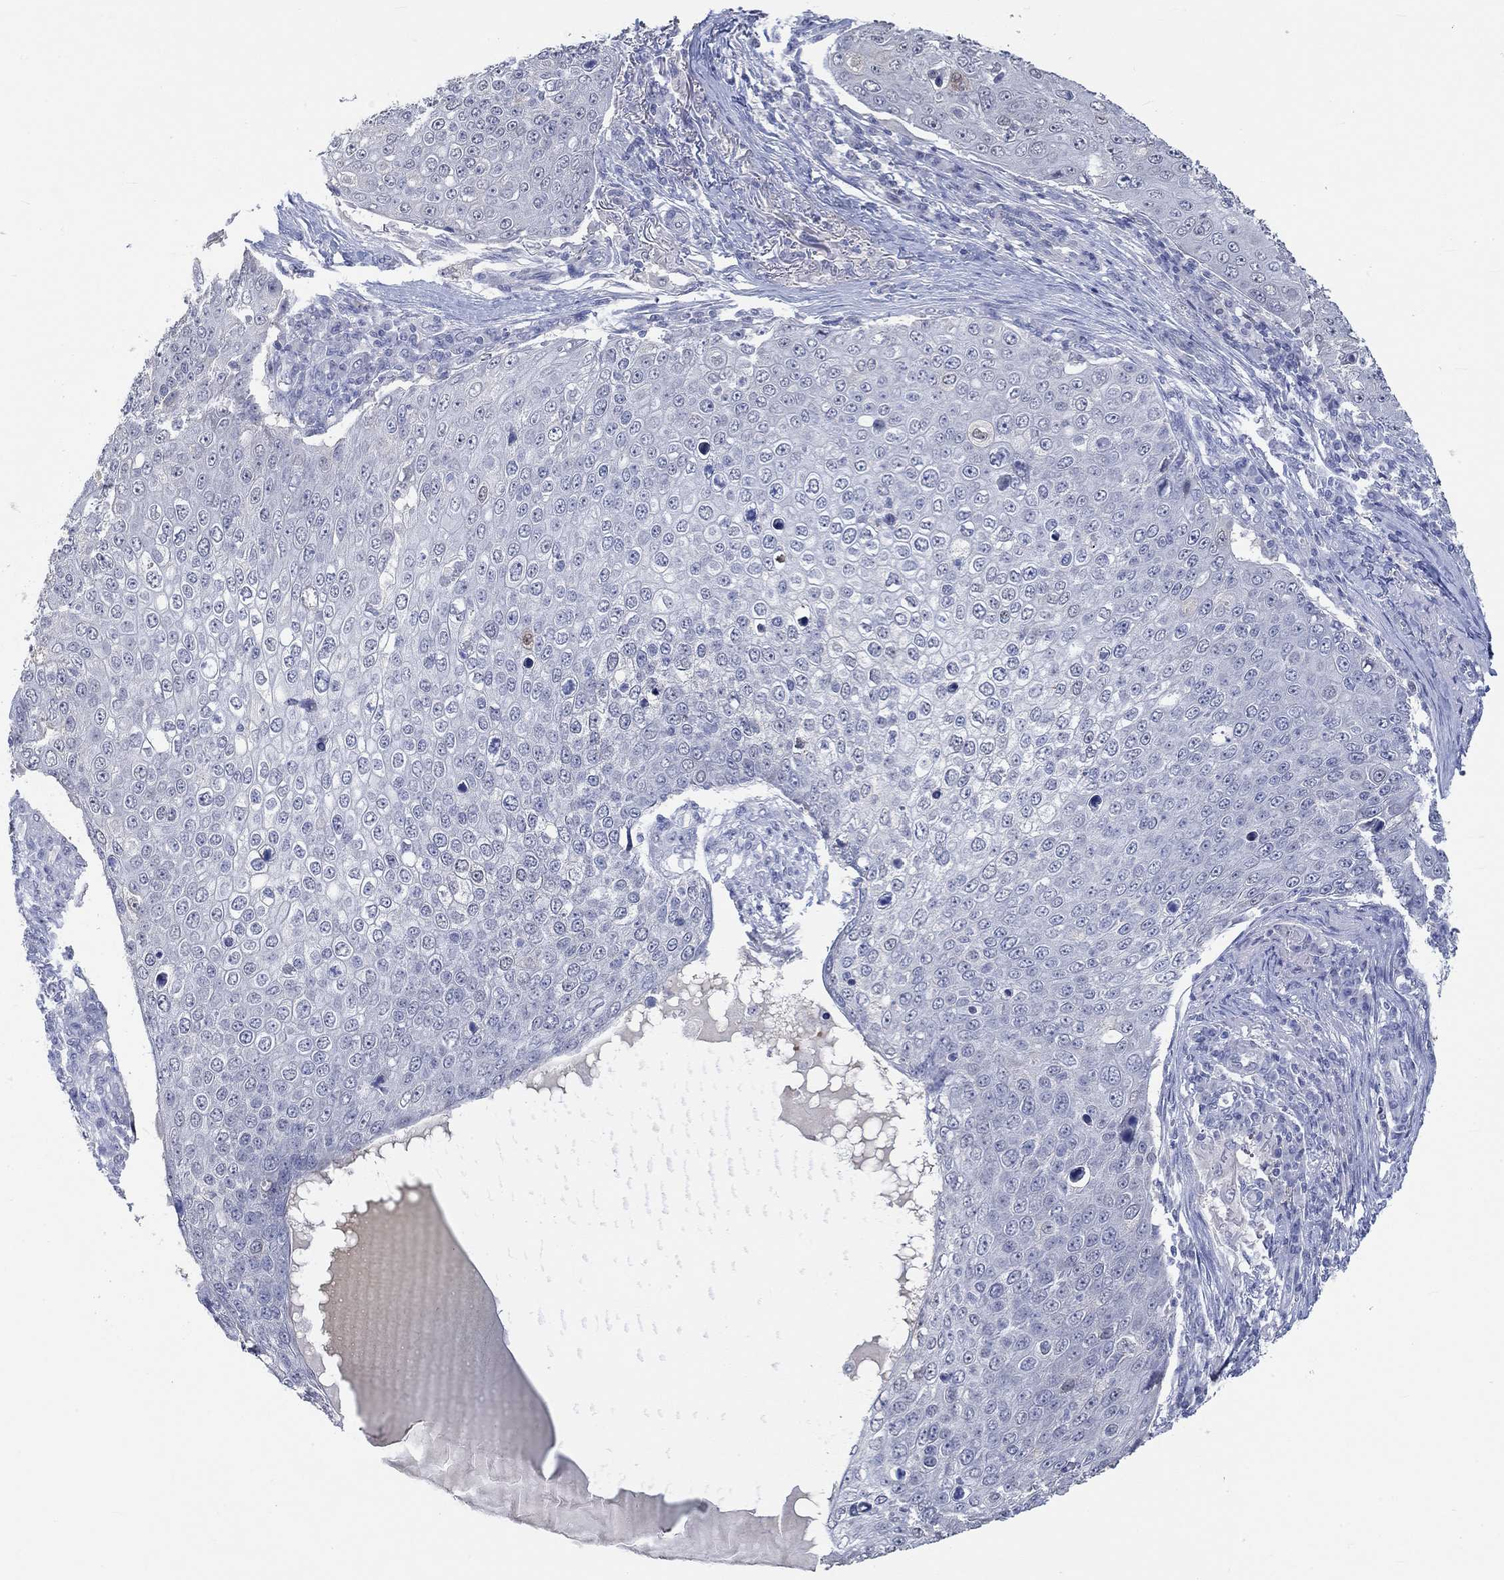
{"staining": {"intensity": "negative", "quantity": "none", "location": "none"}, "tissue": "skin cancer", "cell_type": "Tumor cells", "image_type": "cancer", "snomed": [{"axis": "morphology", "description": "Squamous cell carcinoma, NOS"}, {"axis": "topography", "description": "Skin"}], "caption": "This is an immunohistochemistry (IHC) photomicrograph of skin squamous cell carcinoma. There is no positivity in tumor cells.", "gene": "PNMA5", "patient": {"sex": "male", "age": 71}}